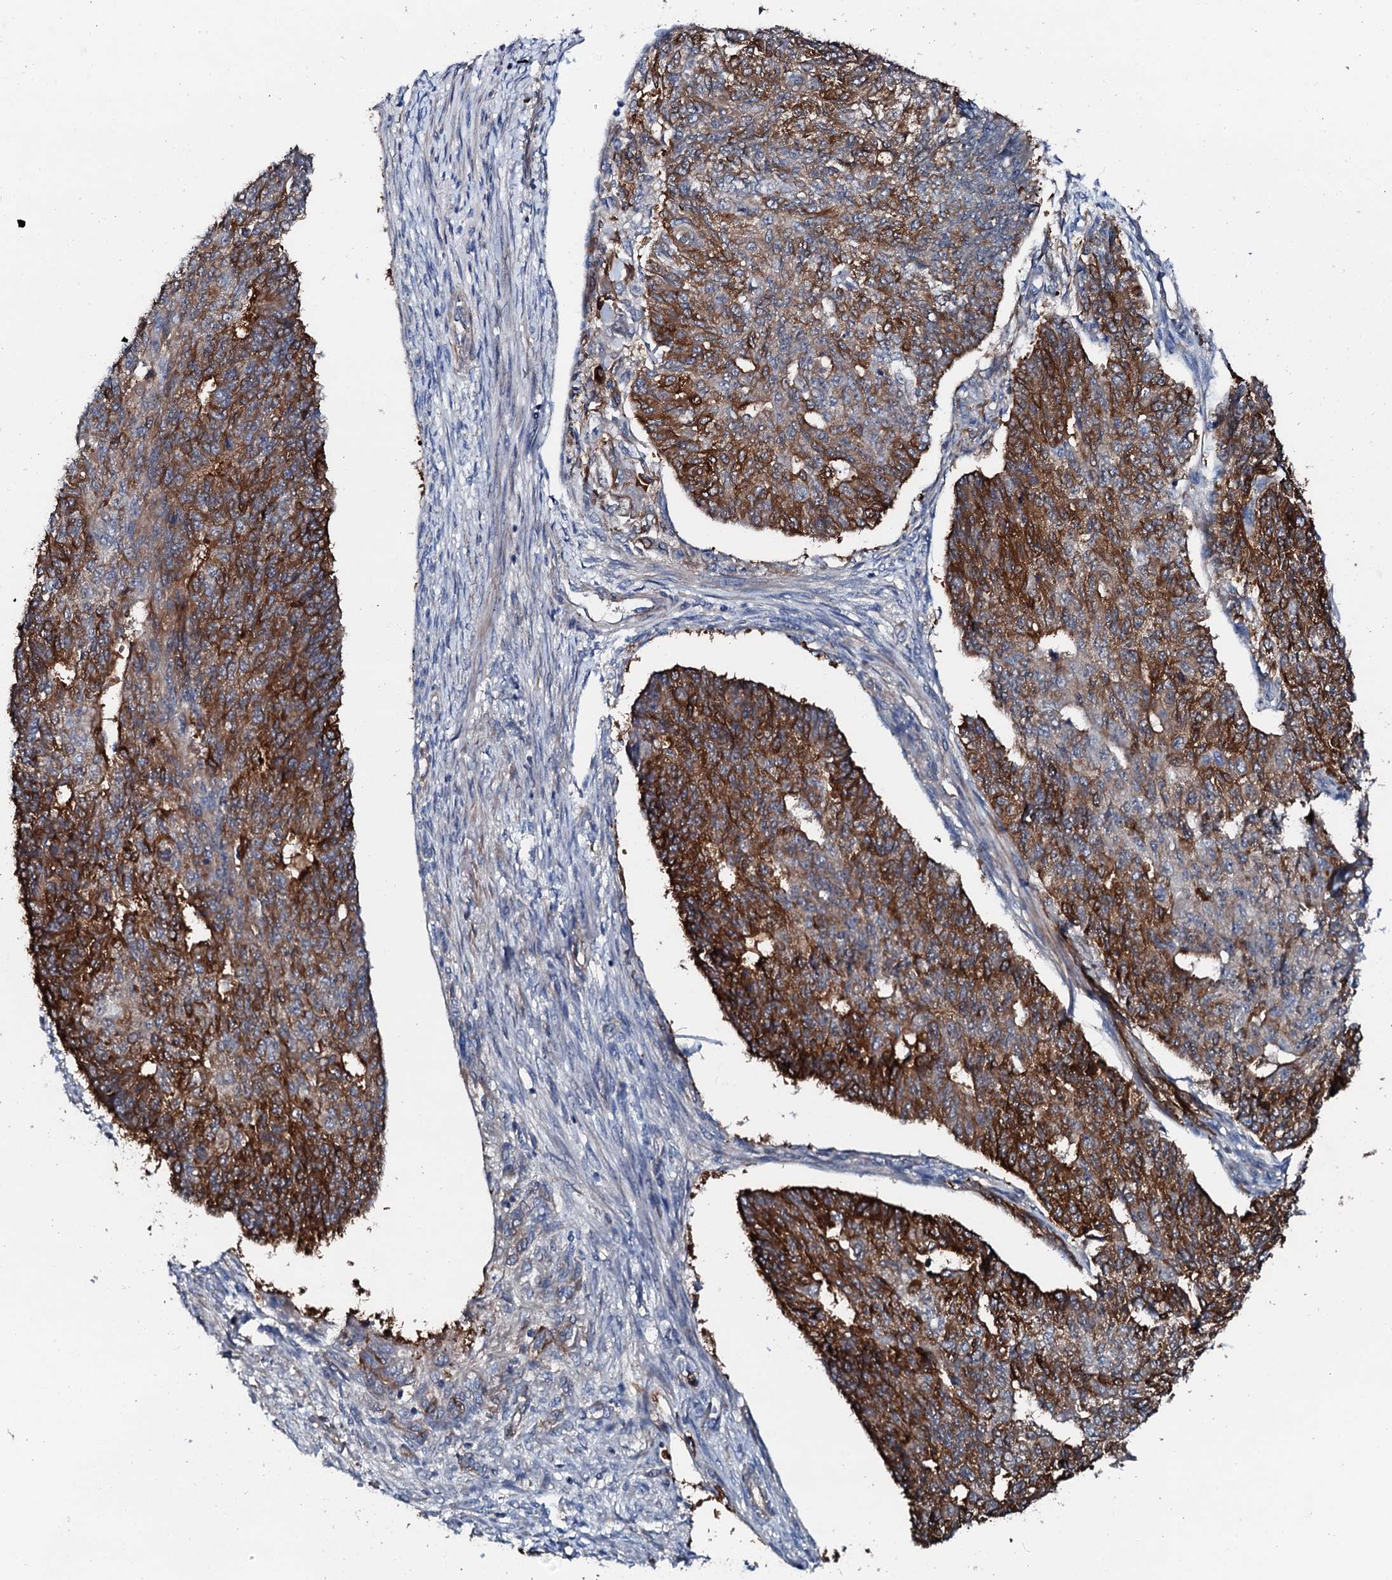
{"staining": {"intensity": "strong", "quantity": ">75%", "location": "cytoplasmic/membranous"}, "tissue": "endometrial cancer", "cell_type": "Tumor cells", "image_type": "cancer", "snomed": [{"axis": "morphology", "description": "Adenocarcinoma, NOS"}, {"axis": "topography", "description": "Endometrium"}], "caption": "Immunohistochemical staining of human endometrial cancer (adenocarcinoma) reveals strong cytoplasmic/membranous protein positivity in about >75% of tumor cells.", "gene": "GFOD2", "patient": {"sex": "female", "age": 32}}